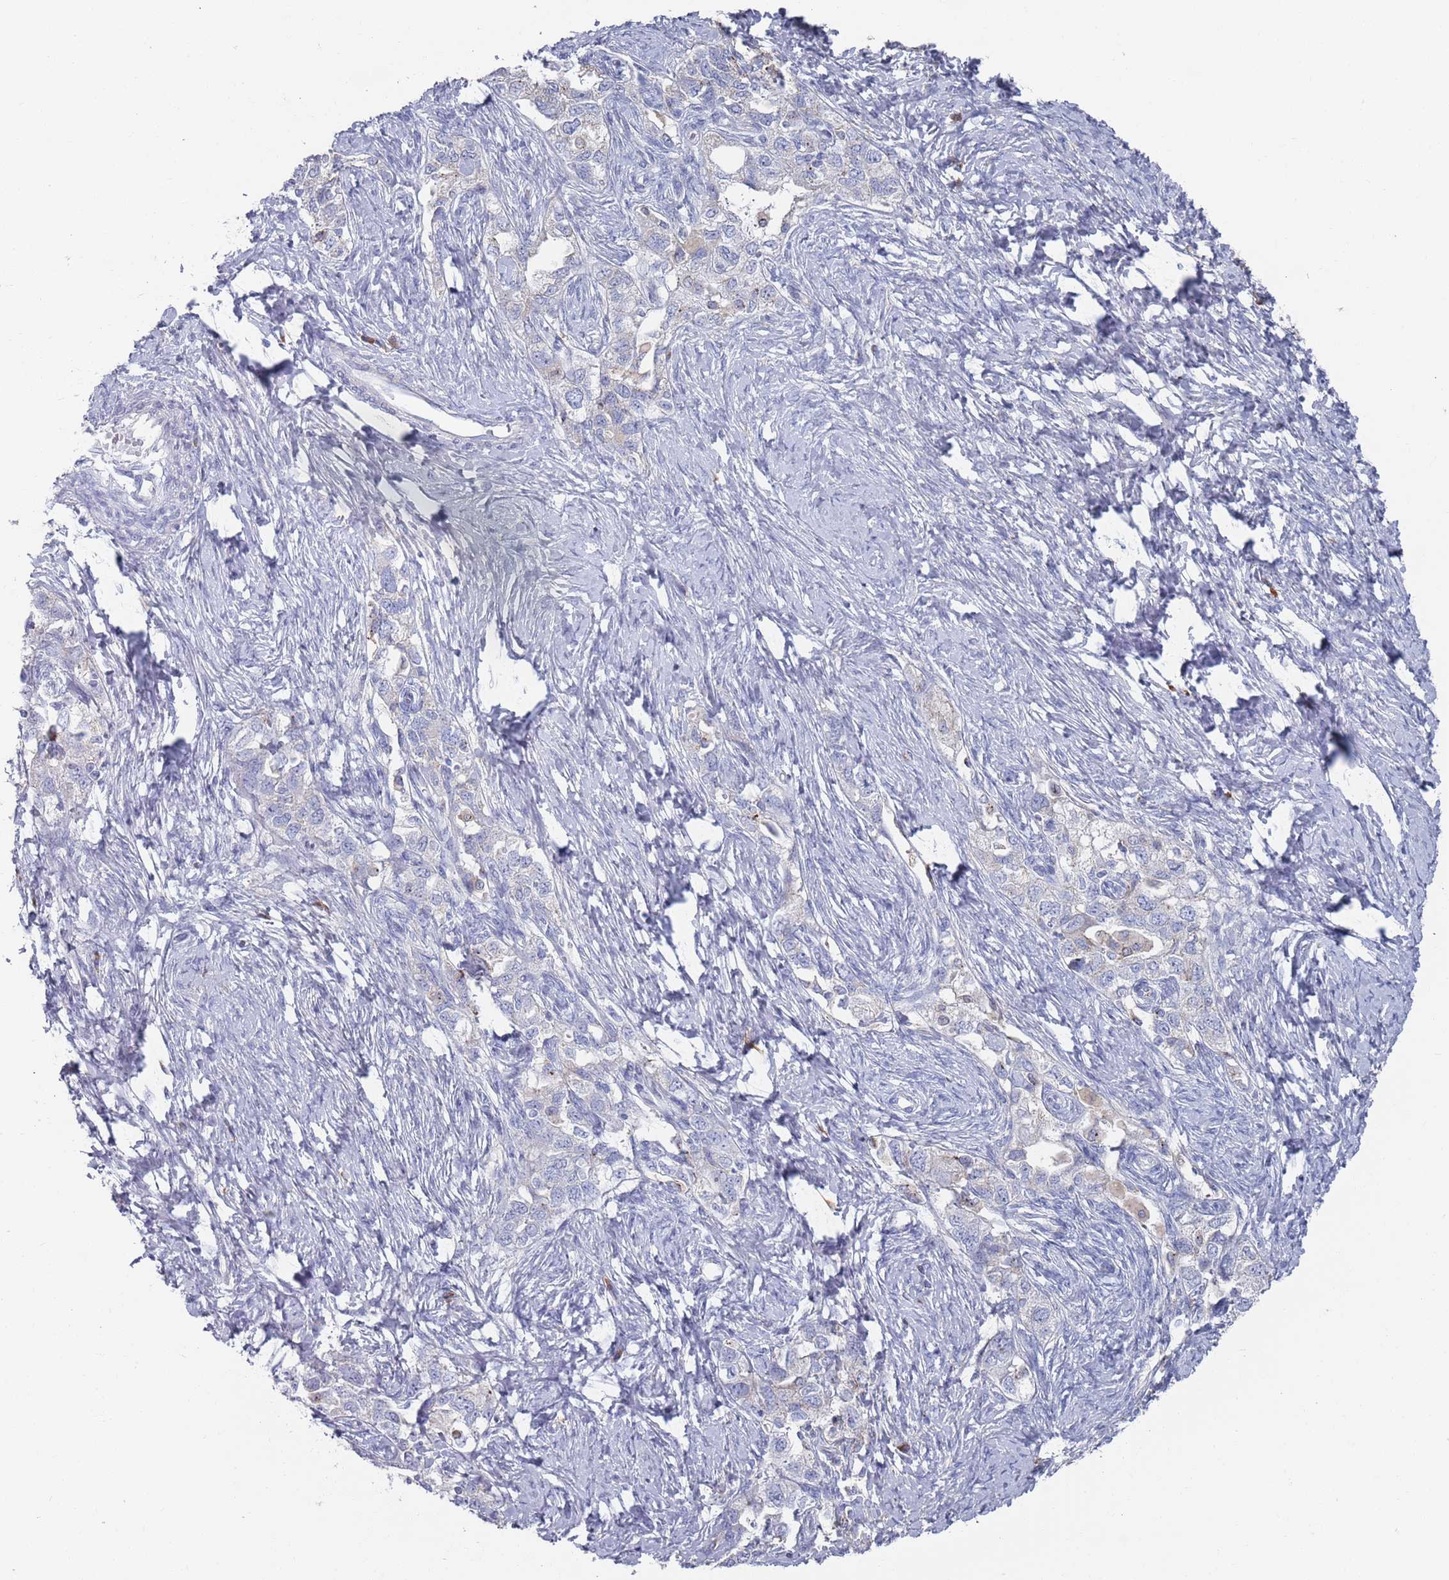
{"staining": {"intensity": "weak", "quantity": "<25%", "location": "cytoplasmic/membranous"}, "tissue": "ovarian cancer", "cell_type": "Tumor cells", "image_type": "cancer", "snomed": [{"axis": "morphology", "description": "Carcinoma, NOS"}, {"axis": "morphology", "description": "Cystadenocarcinoma, serous, NOS"}, {"axis": "topography", "description": "Ovary"}], "caption": "DAB (3,3'-diaminobenzidine) immunohistochemical staining of ovarian cancer reveals no significant expression in tumor cells.", "gene": "MAT1A", "patient": {"sex": "female", "age": 69}}